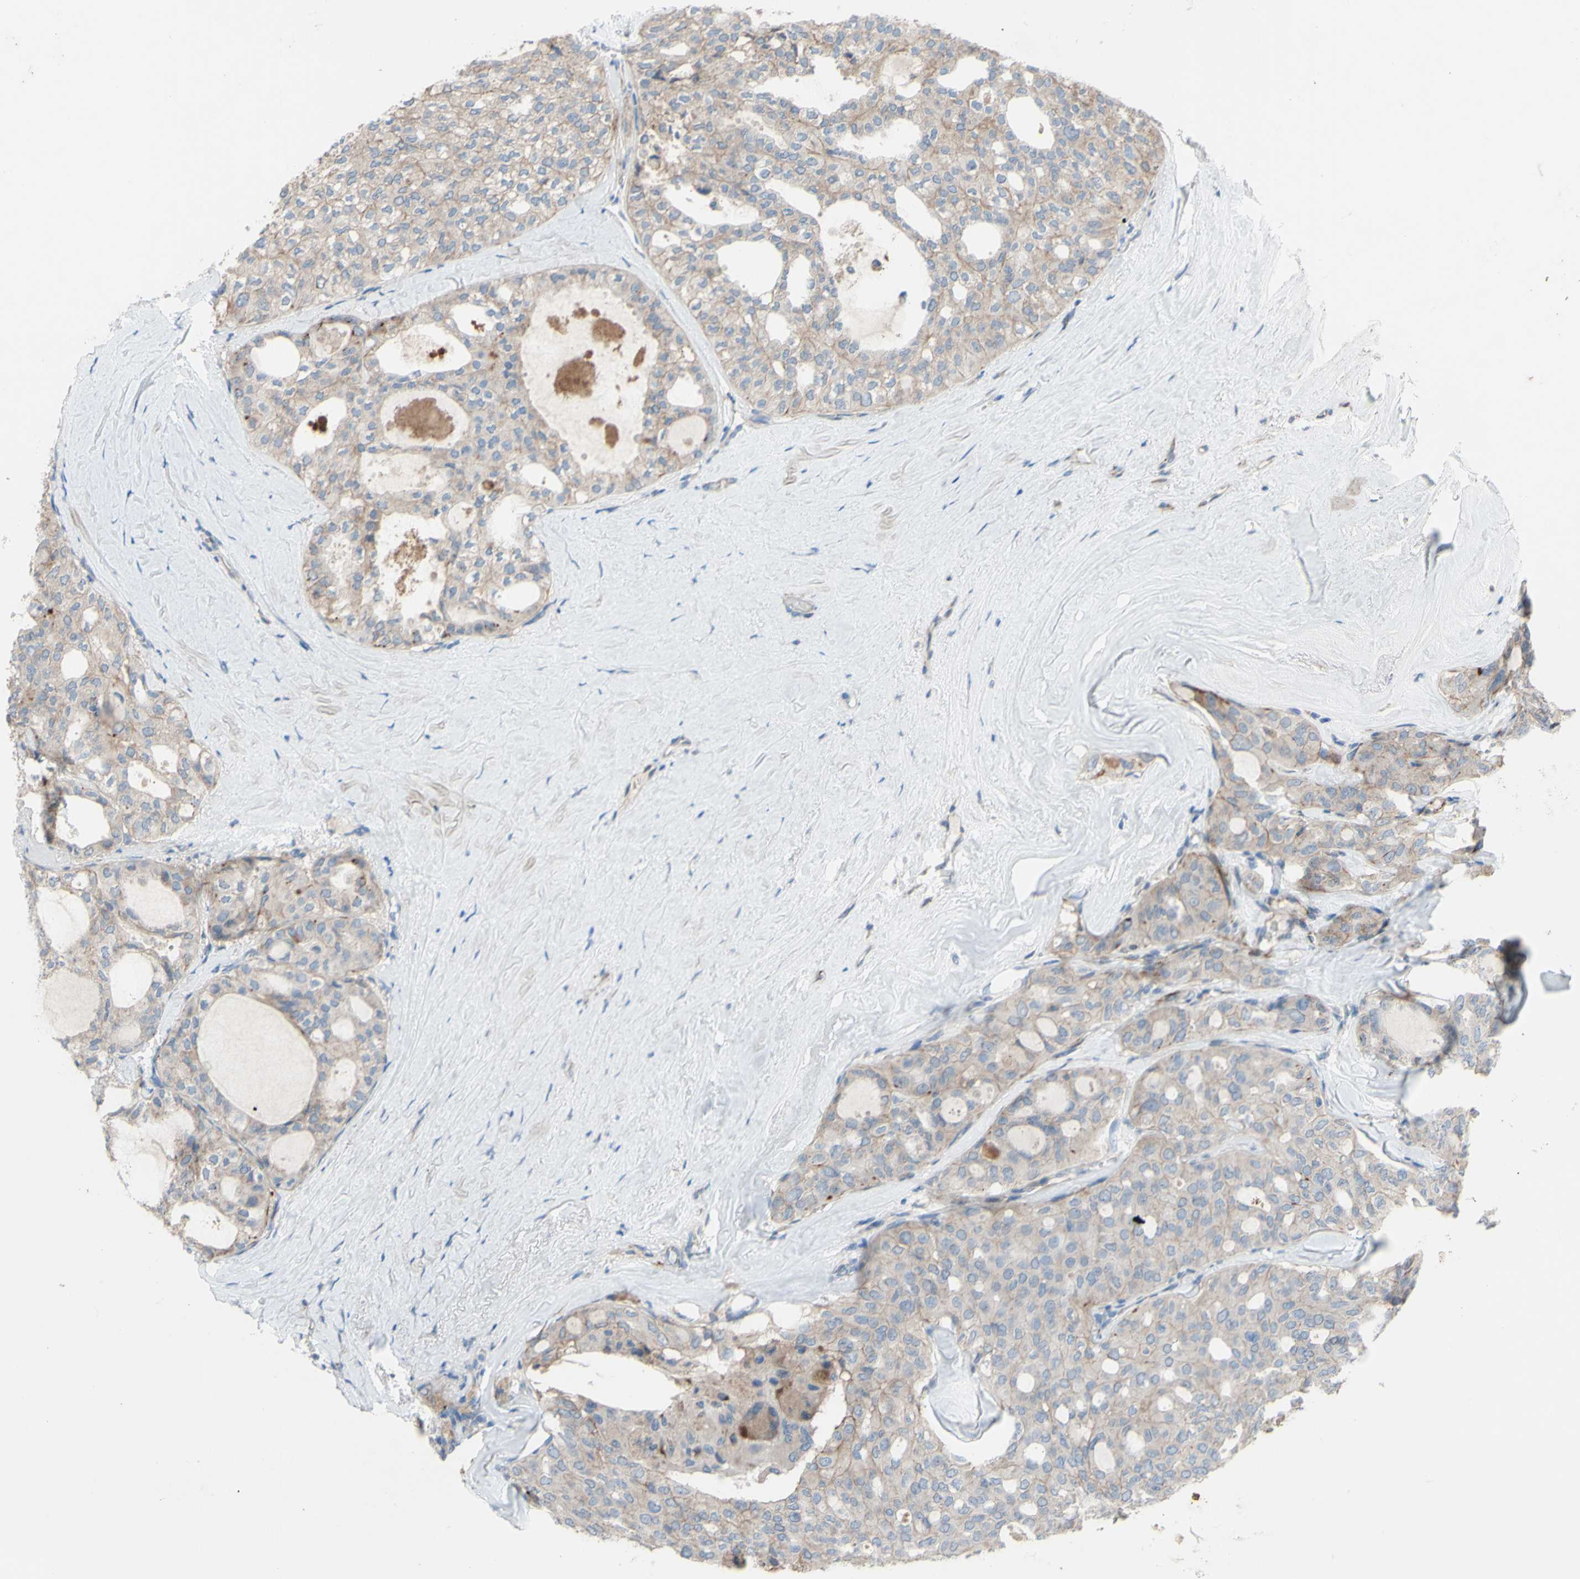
{"staining": {"intensity": "weak", "quantity": ">75%", "location": "cytoplasmic/membranous"}, "tissue": "thyroid cancer", "cell_type": "Tumor cells", "image_type": "cancer", "snomed": [{"axis": "morphology", "description": "Follicular adenoma carcinoma, NOS"}, {"axis": "topography", "description": "Thyroid gland"}], "caption": "Immunohistochemical staining of human follicular adenoma carcinoma (thyroid) shows weak cytoplasmic/membranous protein expression in approximately >75% of tumor cells.", "gene": "CDCP1", "patient": {"sex": "male", "age": 75}}